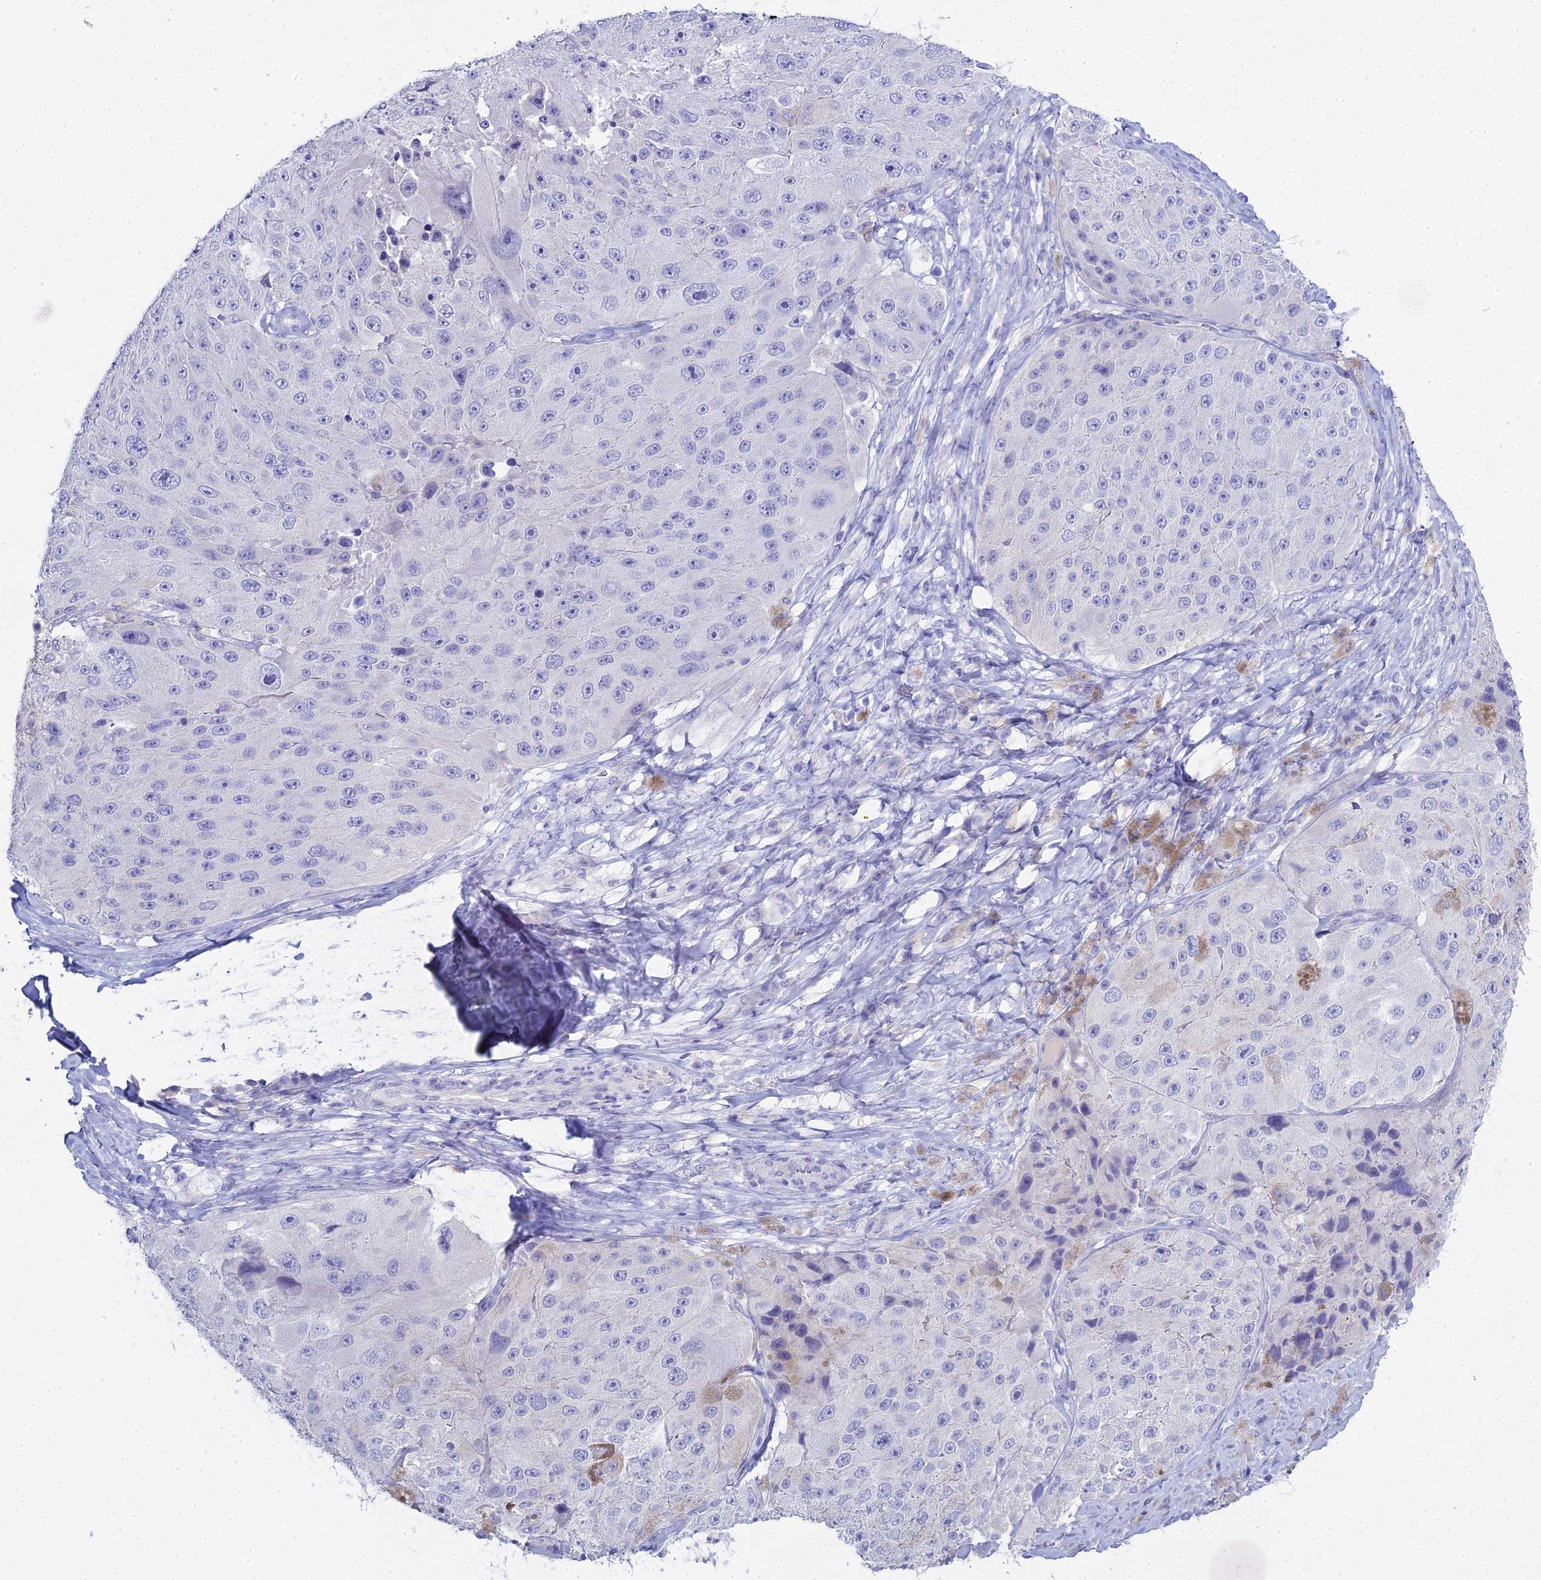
{"staining": {"intensity": "negative", "quantity": "none", "location": "none"}, "tissue": "melanoma", "cell_type": "Tumor cells", "image_type": "cancer", "snomed": [{"axis": "morphology", "description": "Malignant melanoma, Metastatic site"}, {"axis": "topography", "description": "Lymph node"}], "caption": "High power microscopy micrograph of an immunohistochemistry (IHC) image of malignant melanoma (metastatic site), revealing no significant expression in tumor cells.", "gene": "S100A7", "patient": {"sex": "male", "age": 62}}